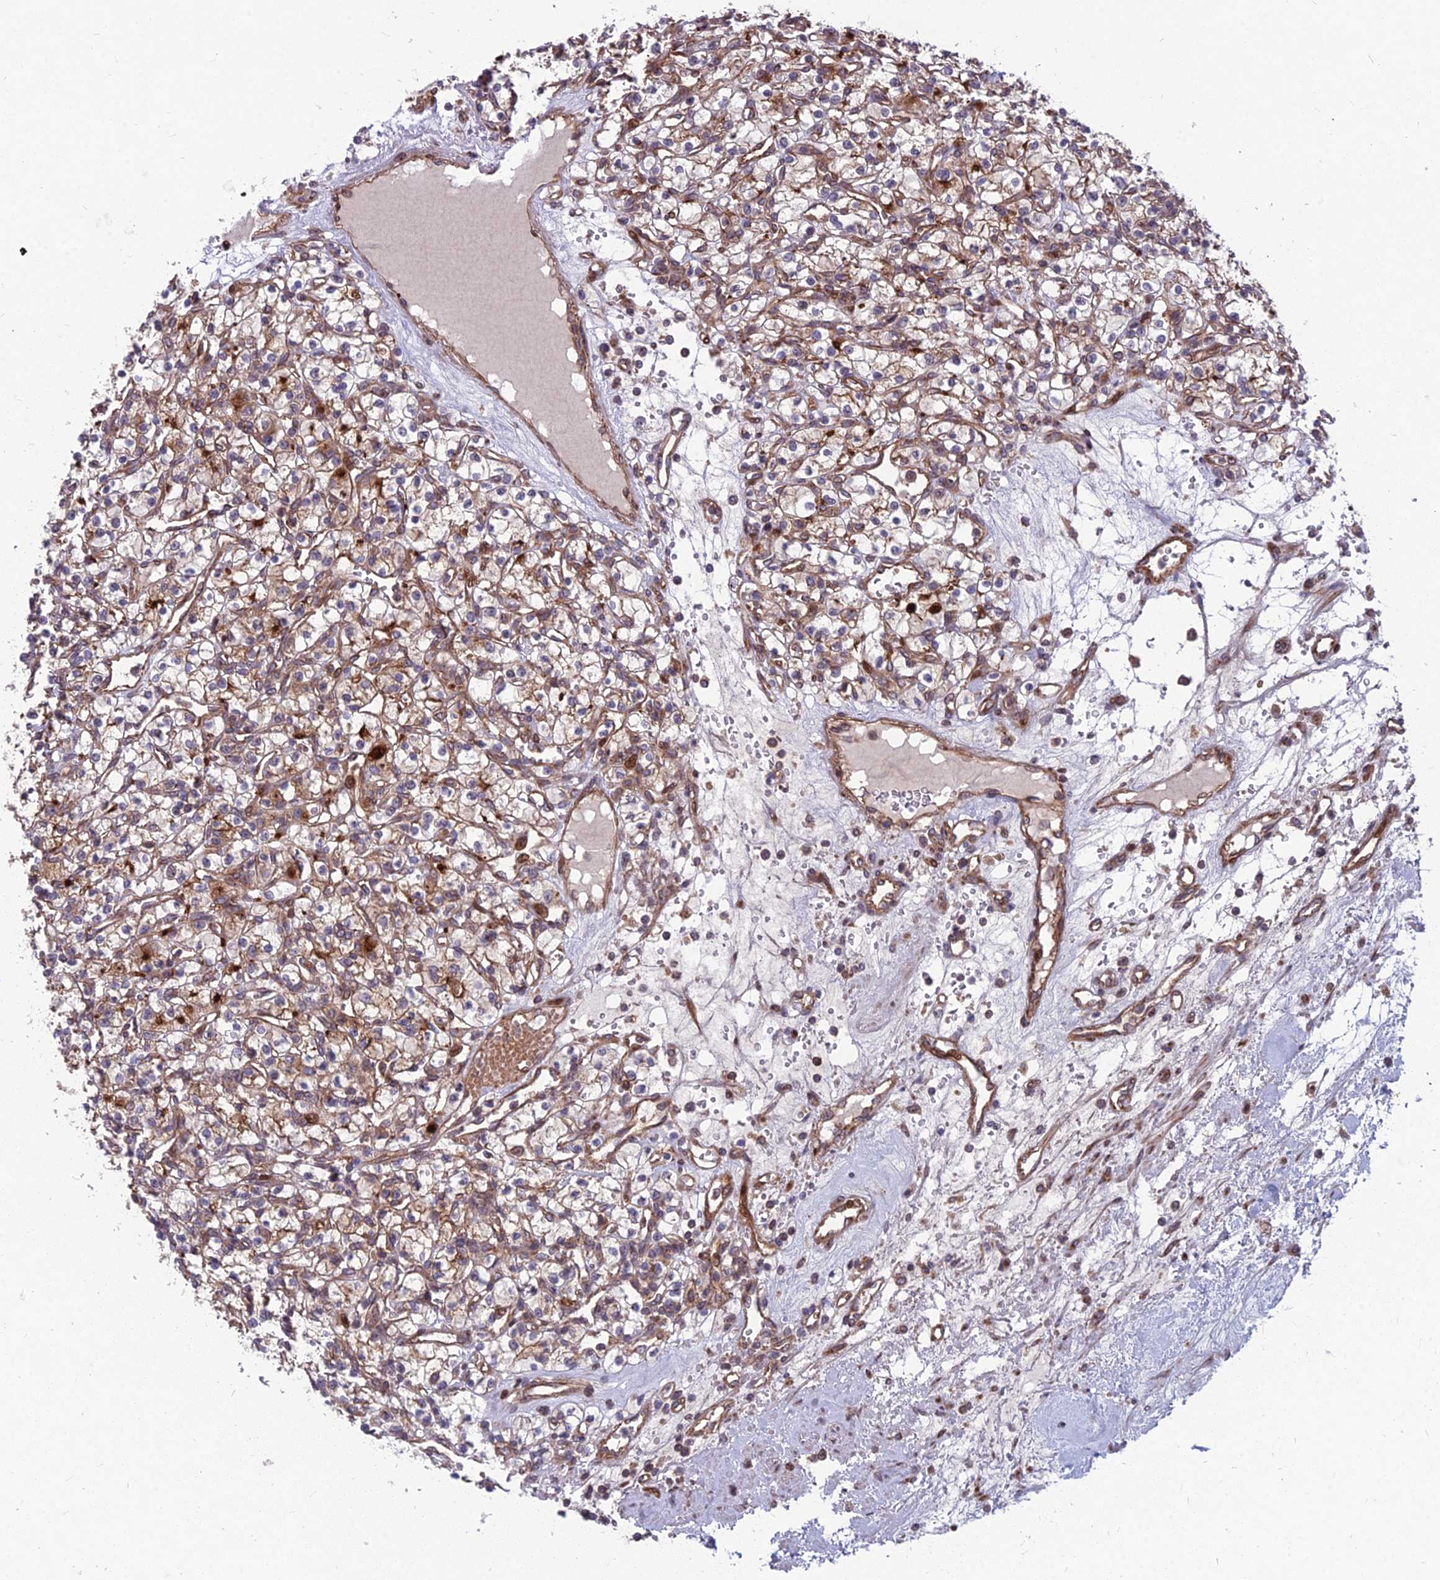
{"staining": {"intensity": "moderate", "quantity": ">75%", "location": "cytoplasmic/membranous"}, "tissue": "renal cancer", "cell_type": "Tumor cells", "image_type": "cancer", "snomed": [{"axis": "morphology", "description": "Adenocarcinoma, NOS"}, {"axis": "topography", "description": "Kidney"}], "caption": "Immunohistochemical staining of human renal cancer (adenocarcinoma) demonstrates medium levels of moderate cytoplasmic/membranous protein positivity in approximately >75% of tumor cells. (IHC, brightfield microscopy, high magnification).", "gene": "MFSD8", "patient": {"sex": "female", "age": 59}}